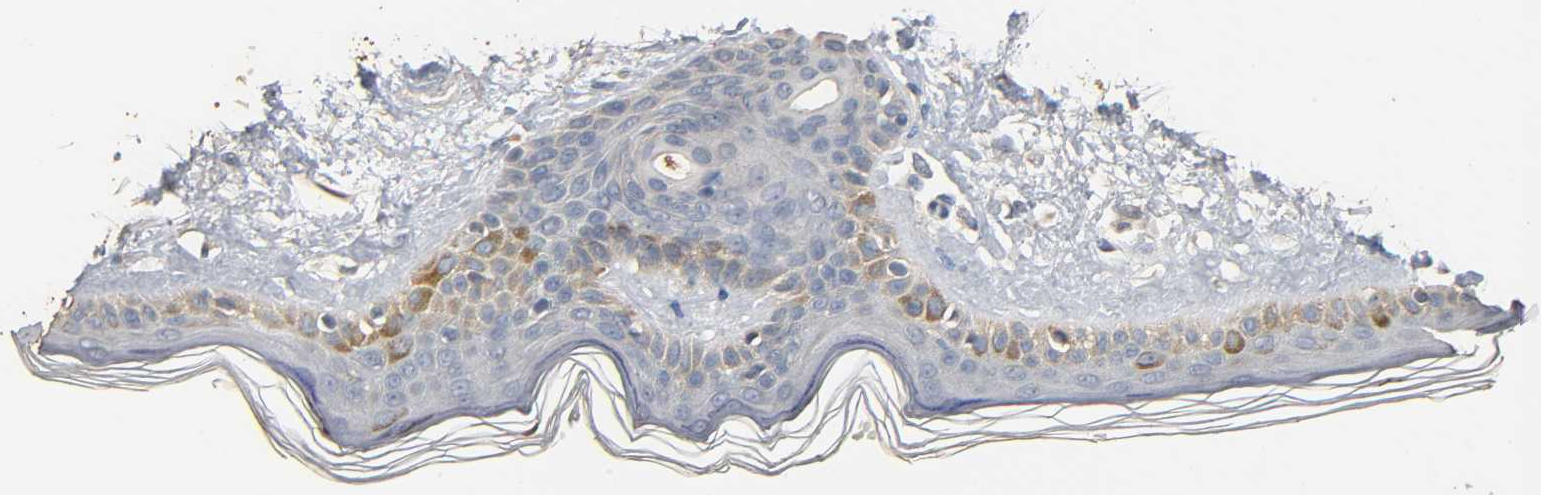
{"staining": {"intensity": "negative", "quantity": "none", "location": "none"}, "tissue": "skin", "cell_type": "Fibroblasts", "image_type": "normal", "snomed": [{"axis": "morphology", "description": "Normal tissue, NOS"}, {"axis": "topography", "description": "Skin"}], "caption": "This is a histopathology image of immunohistochemistry (IHC) staining of unremarkable skin, which shows no staining in fibroblasts.", "gene": "GSTA1", "patient": {"sex": "male", "age": 63}}